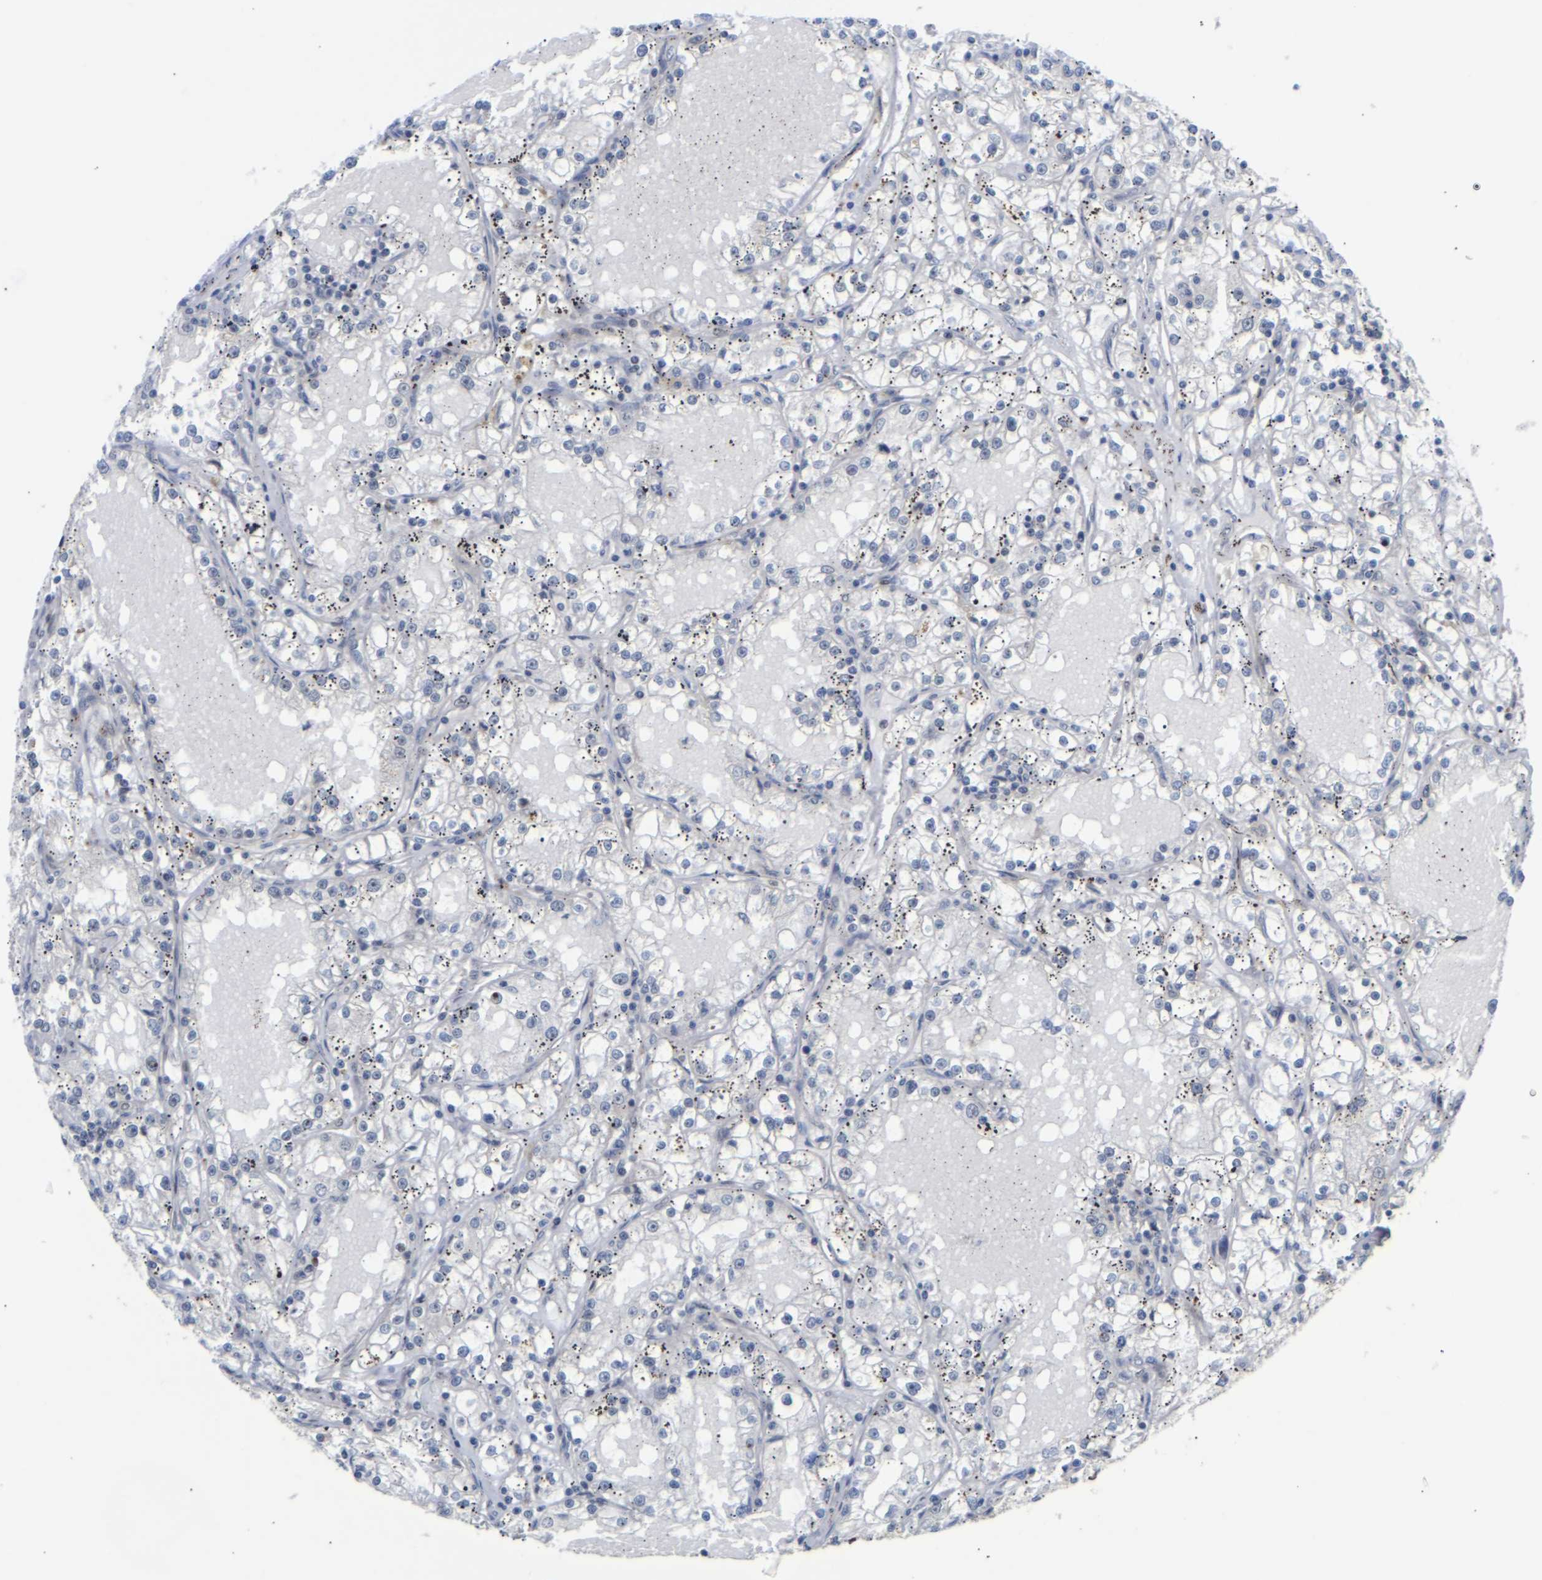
{"staining": {"intensity": "negative", "quantity": "none", "location": "none"}, "tissue": "renal cancer", "cell_type": "Tumor cells", "image_type": "cancer", "snomed": [{"axis": "morphology", "description": "Adenocarcinoma, NOS"}, {"axis": "topography", "description": "Kidney"}], "caption": "Micrograph shows no protein staining in tumor cells of renal adenocarcinoma tissue.", "gene": "SSBP2", "patient": {"sex": "male", "age": 56}}